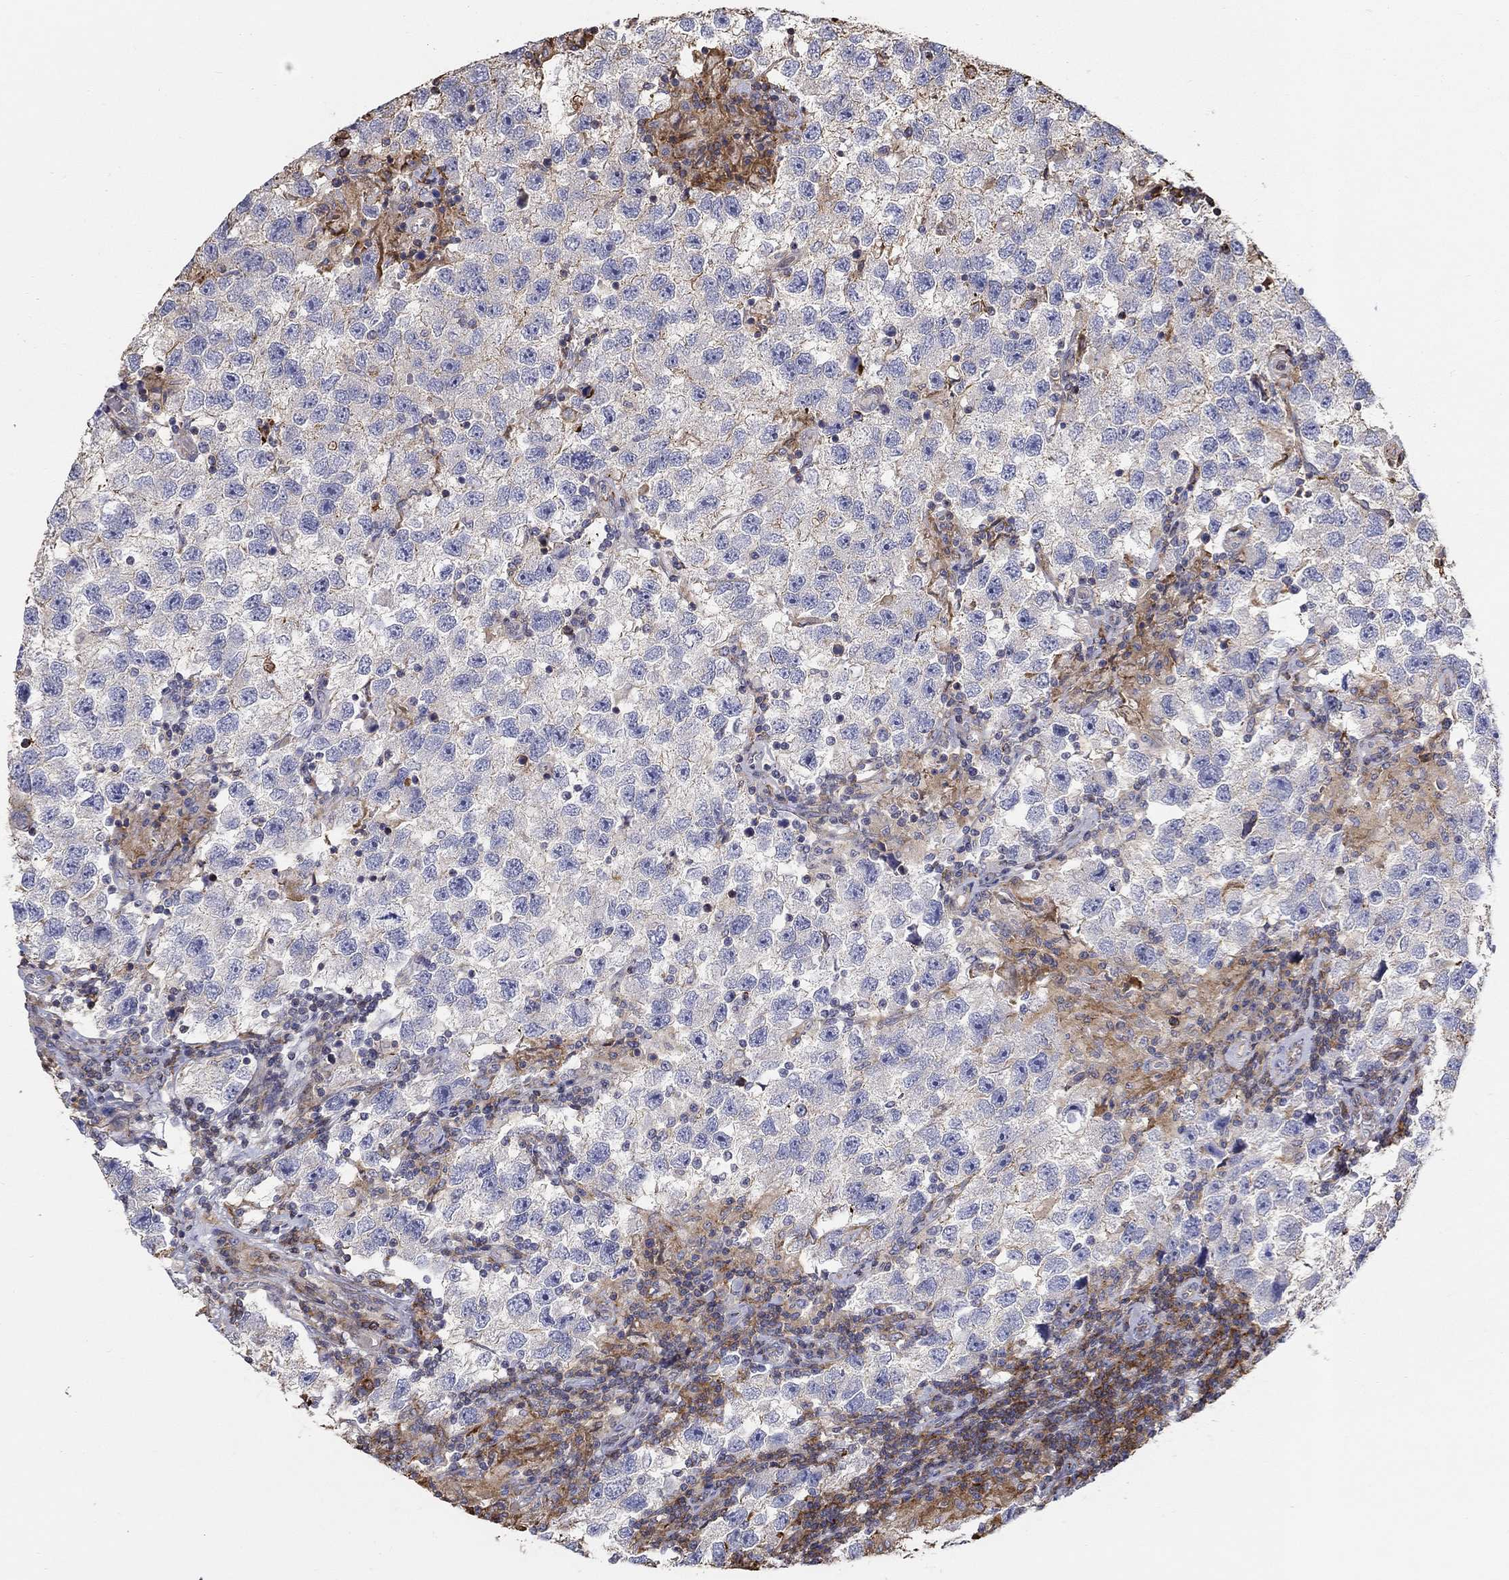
{"staining": {"intensity": "weak", "quantity": "25%-75%", "location": "cytoplasmic/membranous"}, "tissue": "testis cancer", "cell_type": "Tumor cells", "image_type": "cancer", "snomed": [{"axis": "morphology", "description": "Seminoma, NOS"}, {"axis": "topography", "description": "Testis"}], "caption": "Protein staining of testis cancer tissue displays weak cytoplasmic/membranous expression in approximately 25%-75% of tumor cells.", "gene": "NPHP1", "patient": {"sex": "male", "age": 26}}